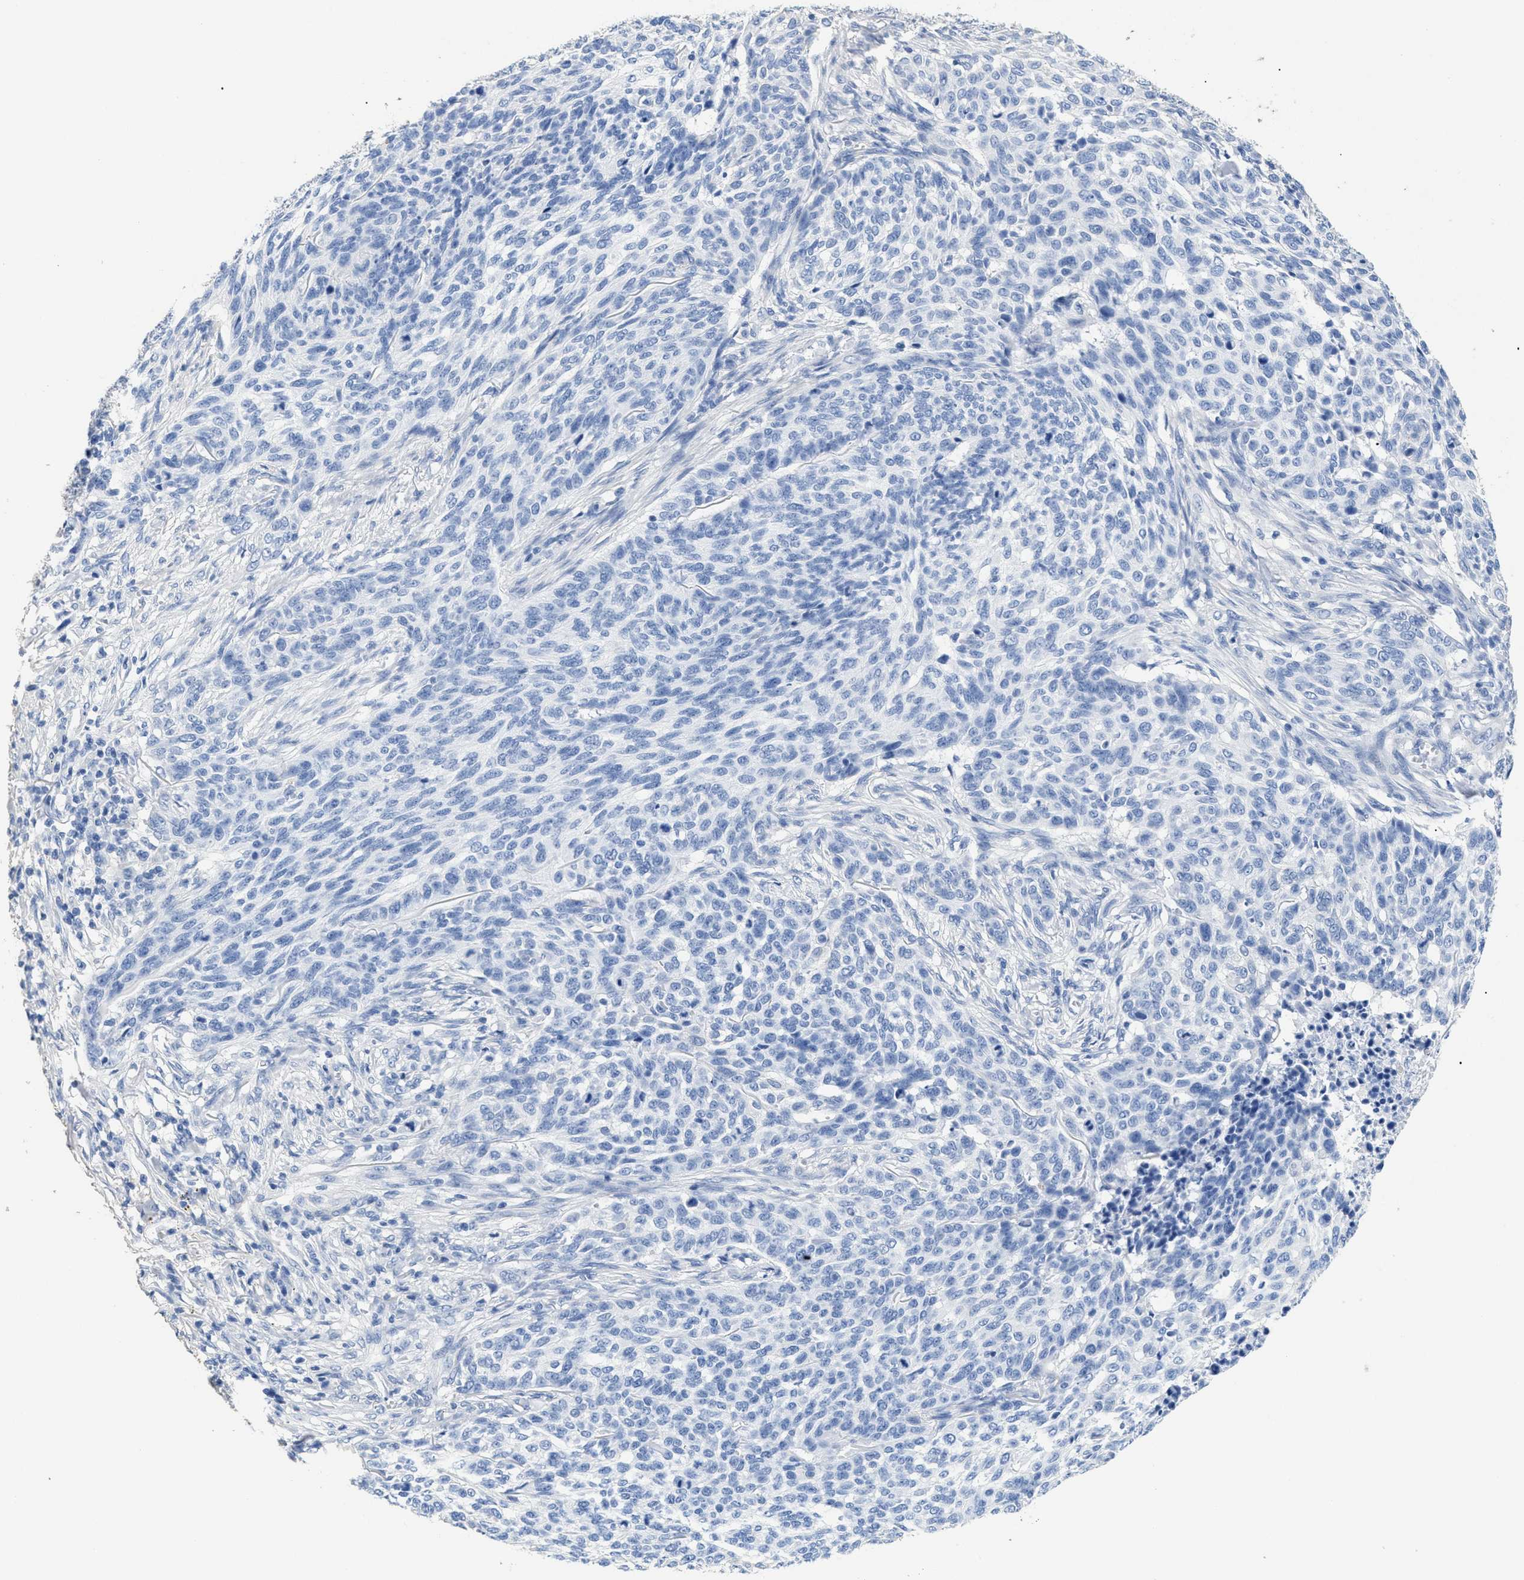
{"staining": {"intensity": "negative", "quantity": "none", "location": "none"}, "tissue": "skin cancer", "cell_type": "Tumor cells", "image_type": "cancer", "snomed": [{"axis": "morphology", "description": "Basal cell carcinoma"}, {"axis": "topography", "description": "Skin"}], "caption": "DAB immunohistochemical staining of human basal cell carcinoma (skin) shows no significant staining in tumor cells. (Immunohistochemistry, brightfield microscopy, high magnification).", "gene": "DLC1", "patient": {"sex": "male", "age": 85}}